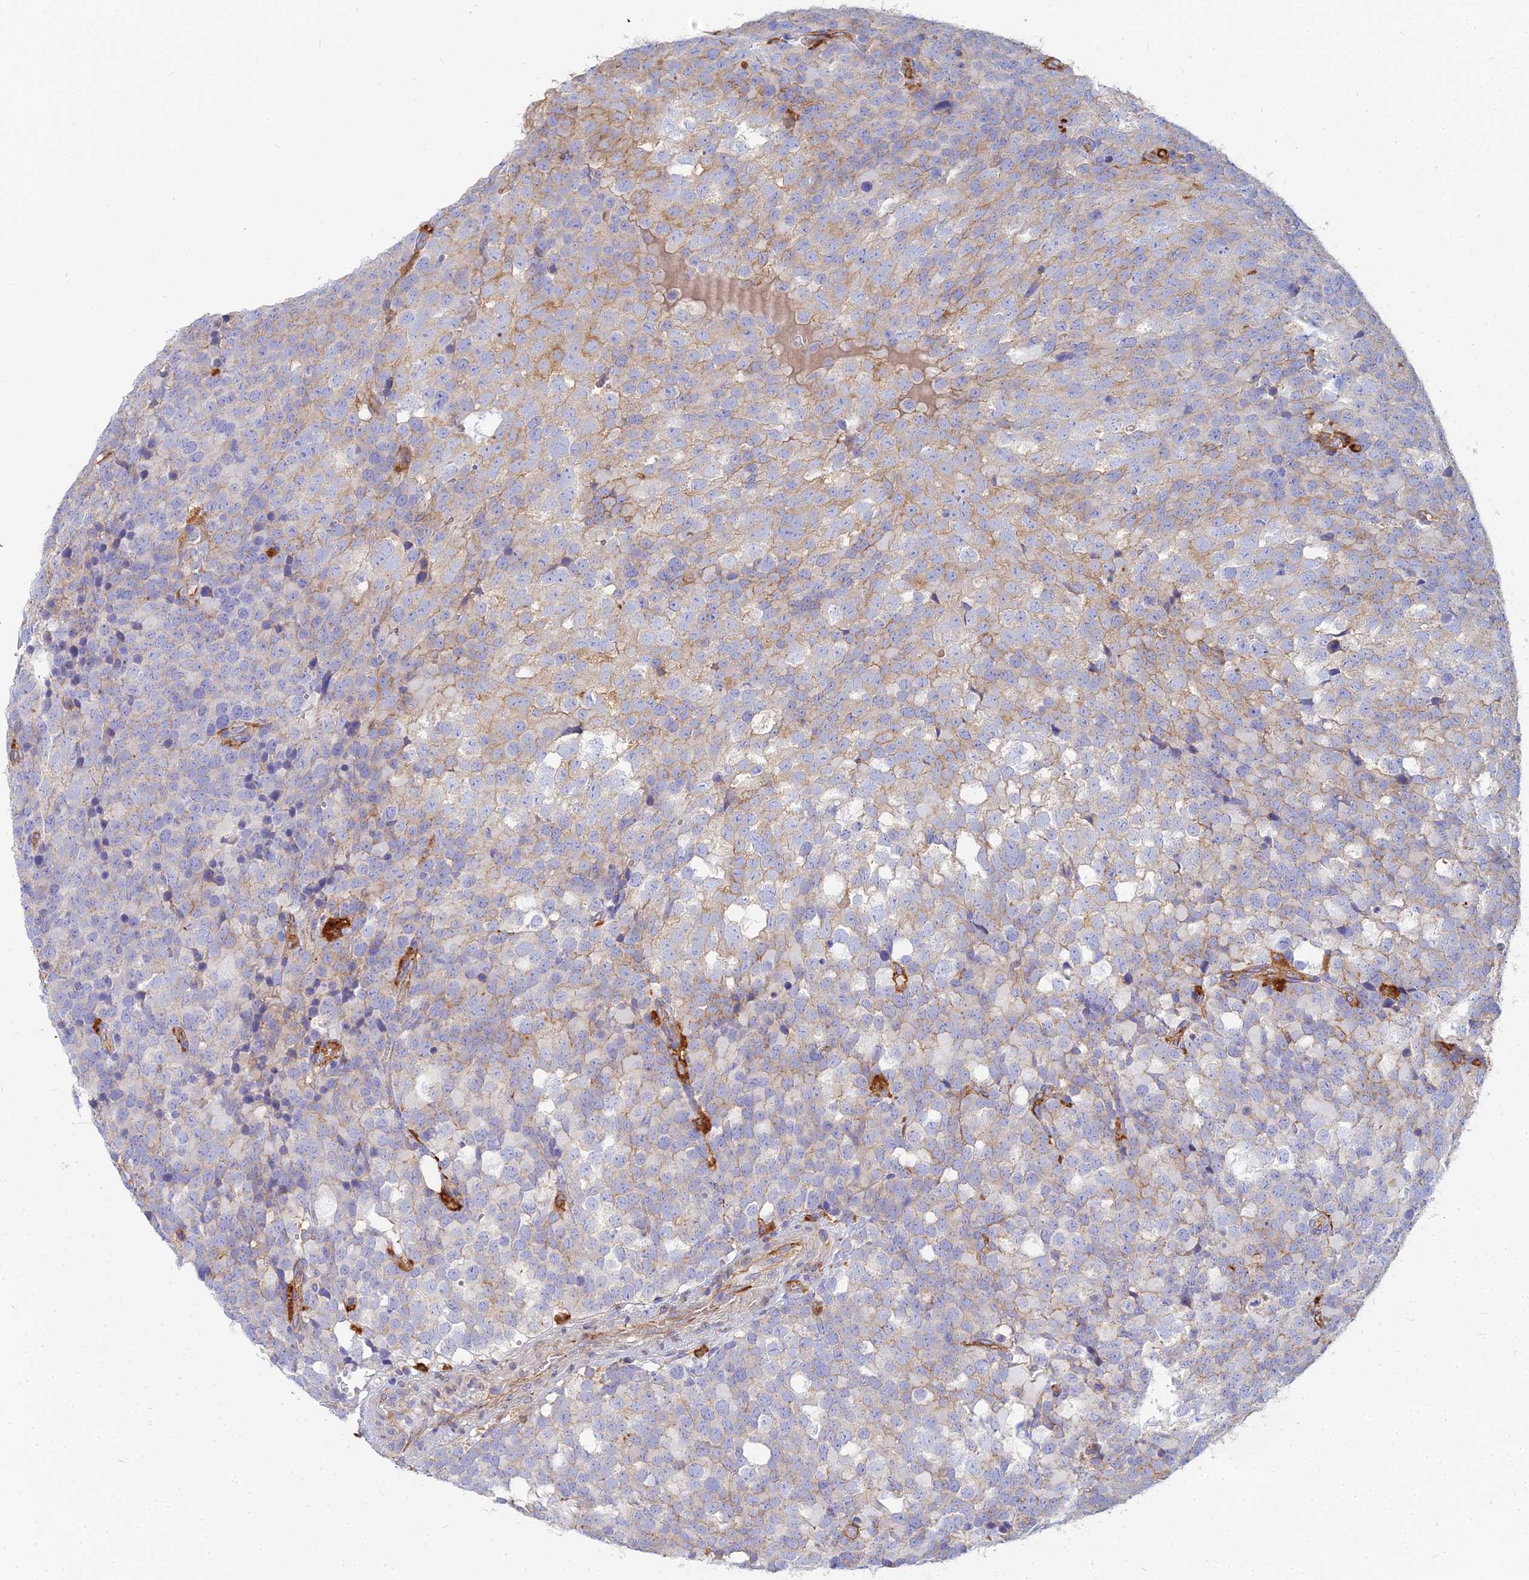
{"staining": {"intensity": "weak", "quantity": "25%-75%", "location": "cytoplasmic/membranous"}, "tissue": "testis cancer", "cell_type": "Tumor cells", "image_type": "cancer", "snomed": [{"axis": "morphology", "description": "Seminoma, NOS"}, {"axis": "topography", "description": "Testis"}], "caption": "This is an image of immunohistochemistry (IHC) staining of seminoma (testis), which shows weak positivity in the cytoplasmic/membranous of tumor cells.", "gene": "VAT1", "patient": {"sex": "male", "age": 71}}